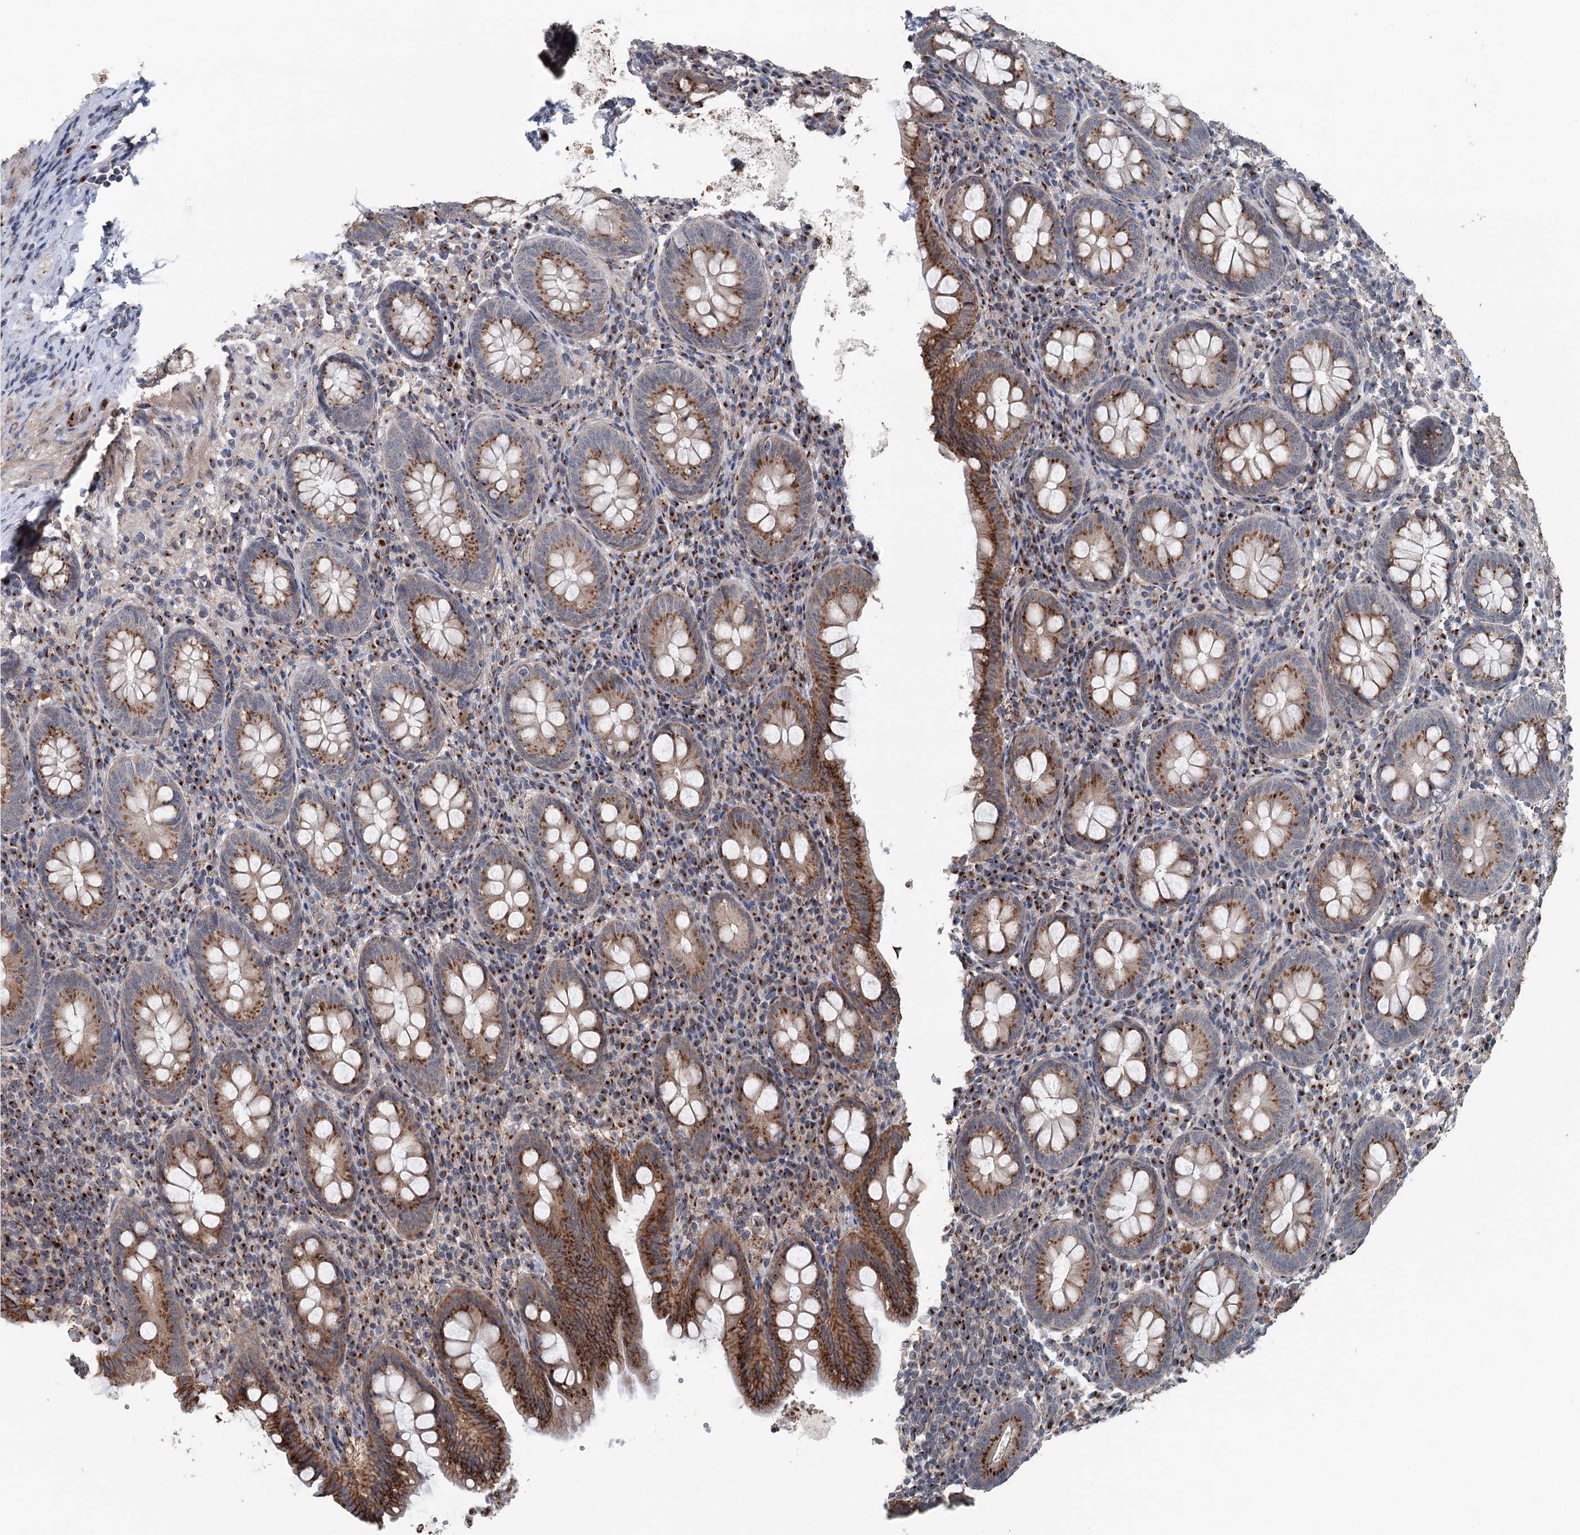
{"staining": {"intensity": "strong", "quantity": ">75%", "location": "cytoplasmic/membranous"}, "tissue": "appendix", "cell_type": "Glandular cells", "image_type": "normal", "snomed": [{"axis": "morphology", "description": "Normal tissue, NOS"}, {"axis": "topography", "description": "Appendix"}], "caption": "Immunohistochemical staining of normal appendix reveals >75% levels of strong cytoplasmic/membranous protein expression in about >75% of glandular cells. (DAB IHC, brown staining for protein, blue staining for nuclei).", "gene": "ITIH5", "patient": {"sex": "female", "age": 54}}